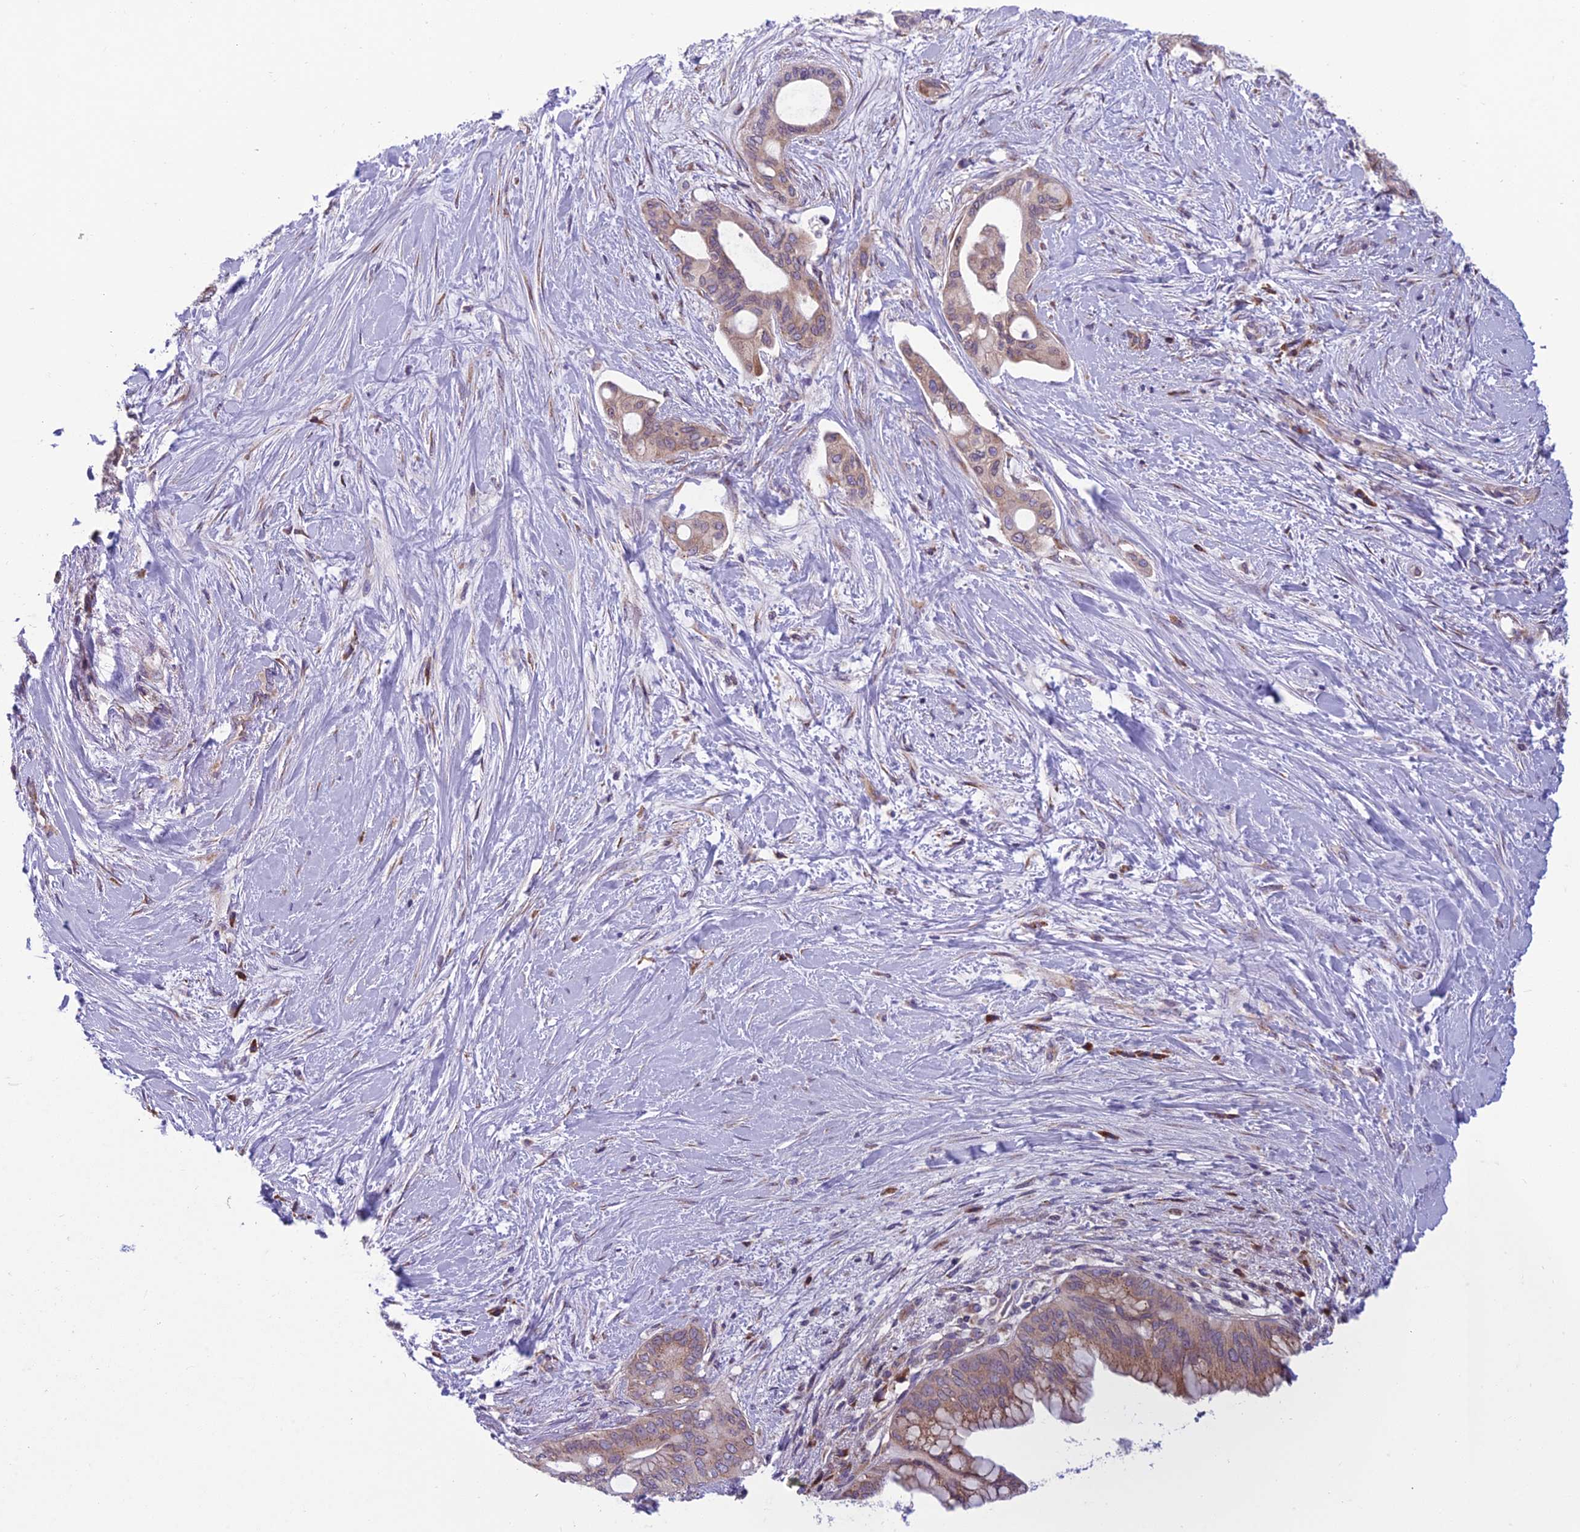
{"staining": {"intensity": "weak", "quantity": "25%-75%", "location": "cytoplasmic/membranous"}, "tissue": "pancreatic cancer", "cell_type": "Tumor cells", "image_type": "cancer", "snomed": [{"axis": "morphology", "description": "Adenocarcinoma, NOS"}, {"axis": "topography", "description": "Pancreas"}], "caption": "Immunohistochemistry (IHC) histopathology image of pancreatic cancer (adenocarcinoma) stained for a protein (brown), which displays low levels of weak cytoplasmic/membranous expression in about 25%-75% of tumor cells.", "gene": "RPL17-C18orf32", "patient": {"sex": "male", "age": 46}}